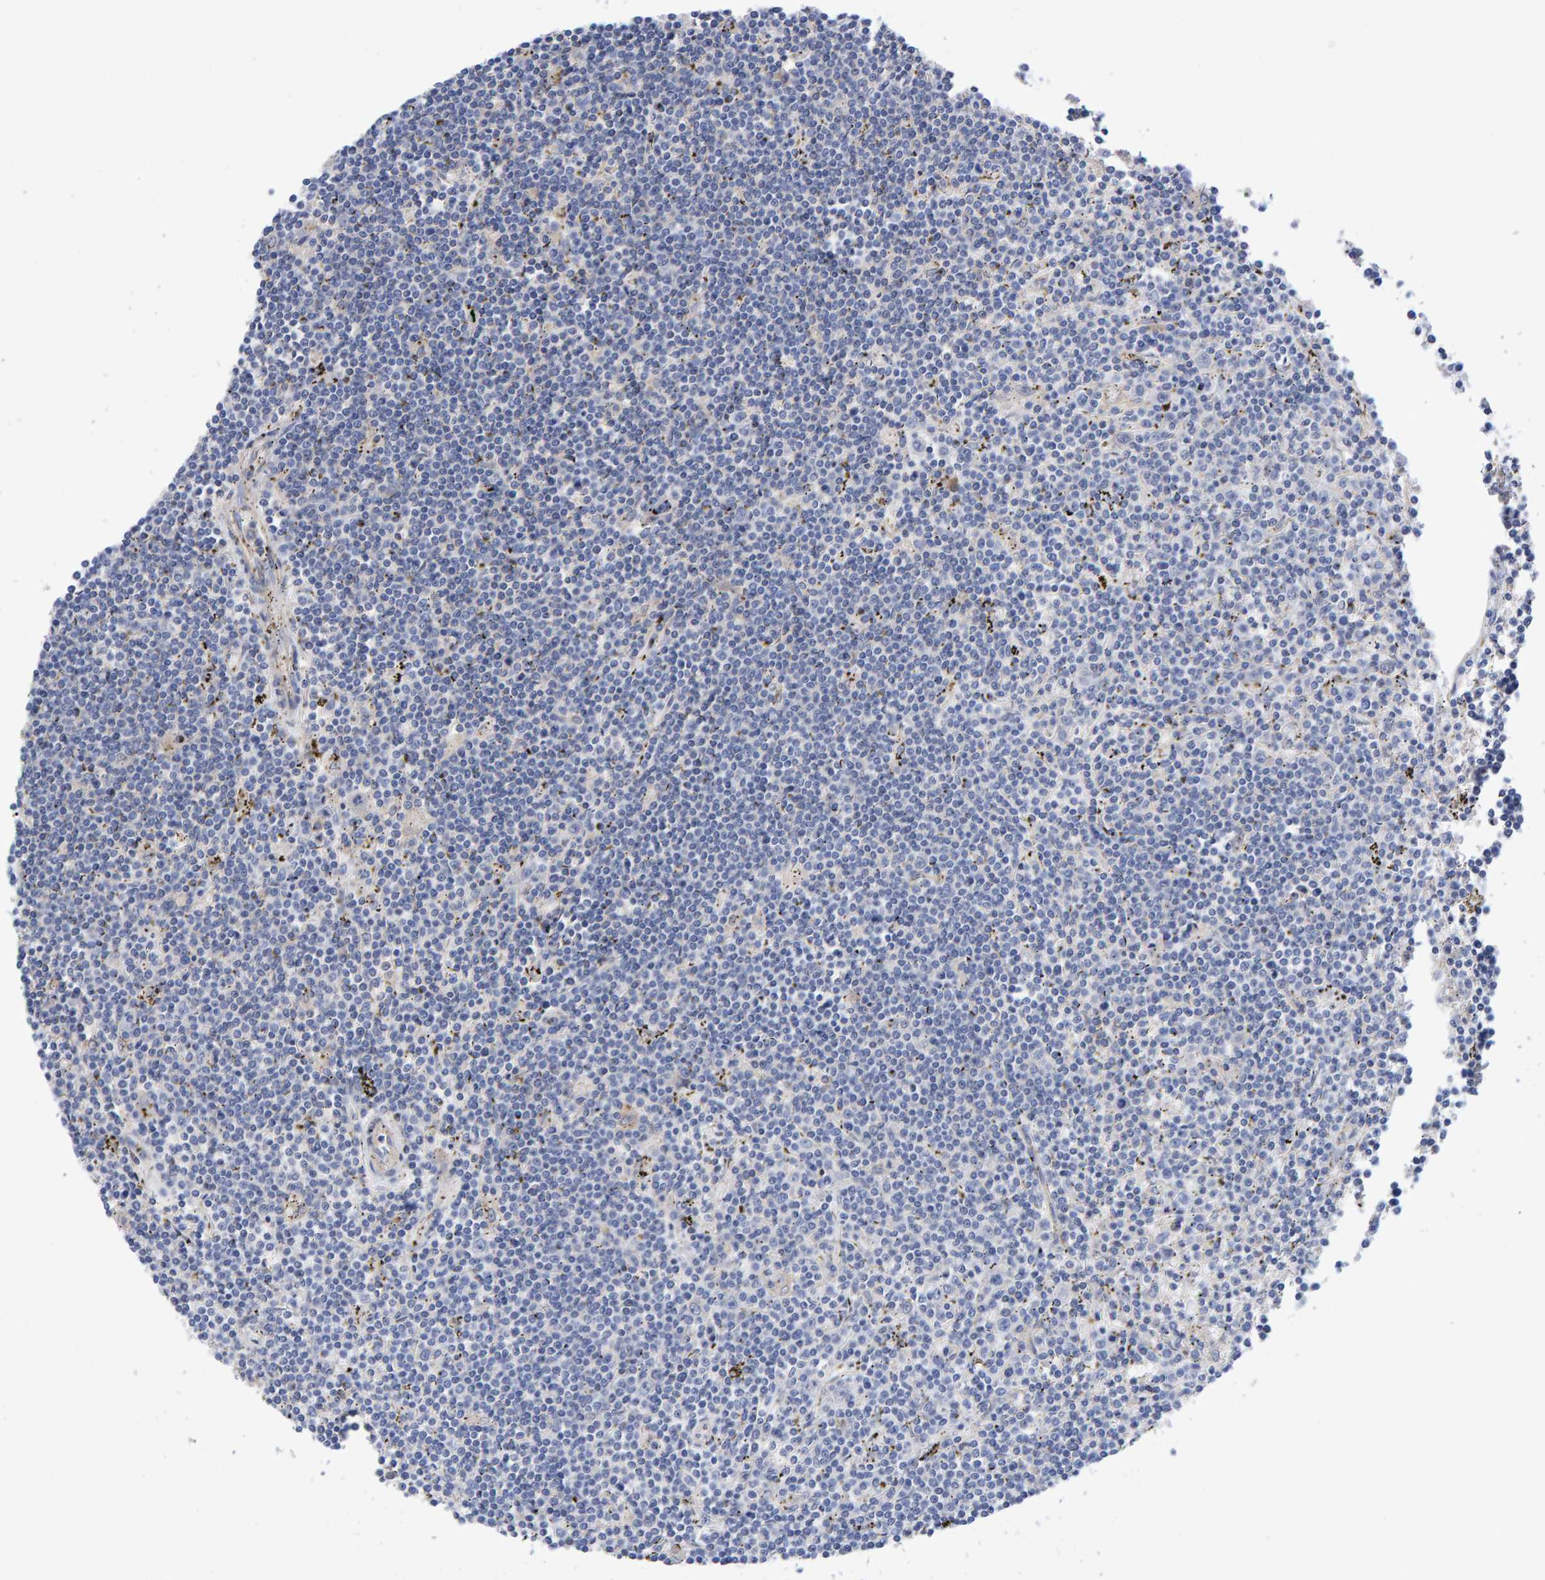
{"staining": {"intensity": "negative", "quantity": "none", "location": "none"}, "tissue": "lymphoma", "cell_type": "Tumor cells", "image_type": "cancer", "snomed": [{"axis": "morphology", "description": "Malignant lymphoma, non-Hodgkin's type, Low grade"}, {"axis": "topography", "description": "Spleen"}], "caption": "A high-resolution image shows immunohistochemistry (IHC) staining of lymphoma, which demonstrates no significant positivity in tumor cells.", "gene": "EFR3A", "patient": {"sex": "male", "age": 76}}